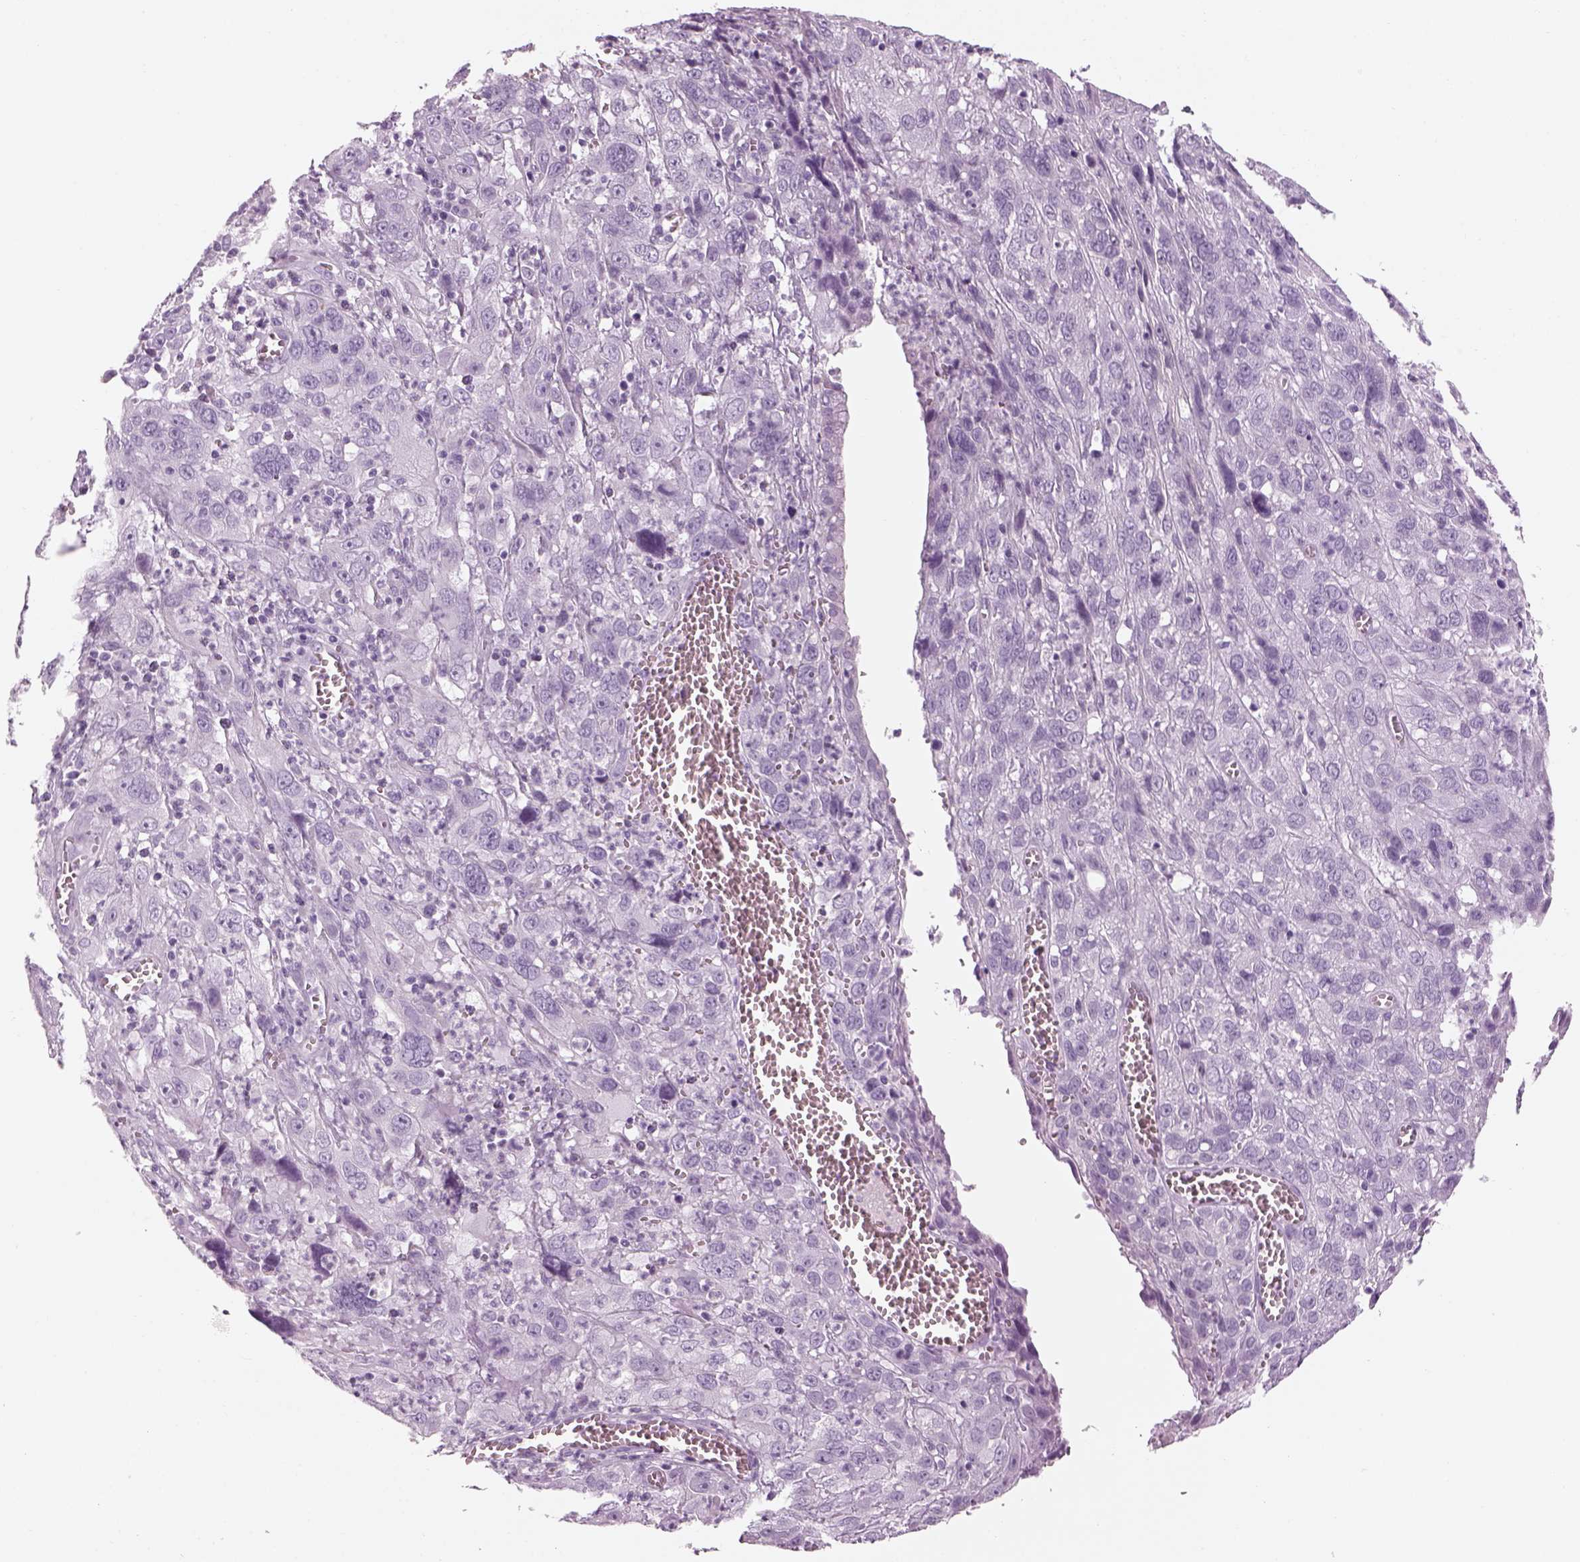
{"staining": {"intensity": "negative", "quantity": "none", "location": "none"}, "tissue": "cervical cancer", "cell_type": "Tumor cells", "image_type": "cancer", "snomed": [{"axis": "morphology", "description": "Squamous cell carcinoma, NOS"}, {"axis": "topography", "description": "Cervix"}], "caption": "A histopathology image of human cervical squamous cell carcinoma is negative for staining in tumor cells. The staining was performed using DAB to visualize the protein expression in brown, while the nuclei were stained in blue with hematoxylin (Magnification: 20x).", "gene": "SAG", "patient": {"sex": "female", "age": 32}}